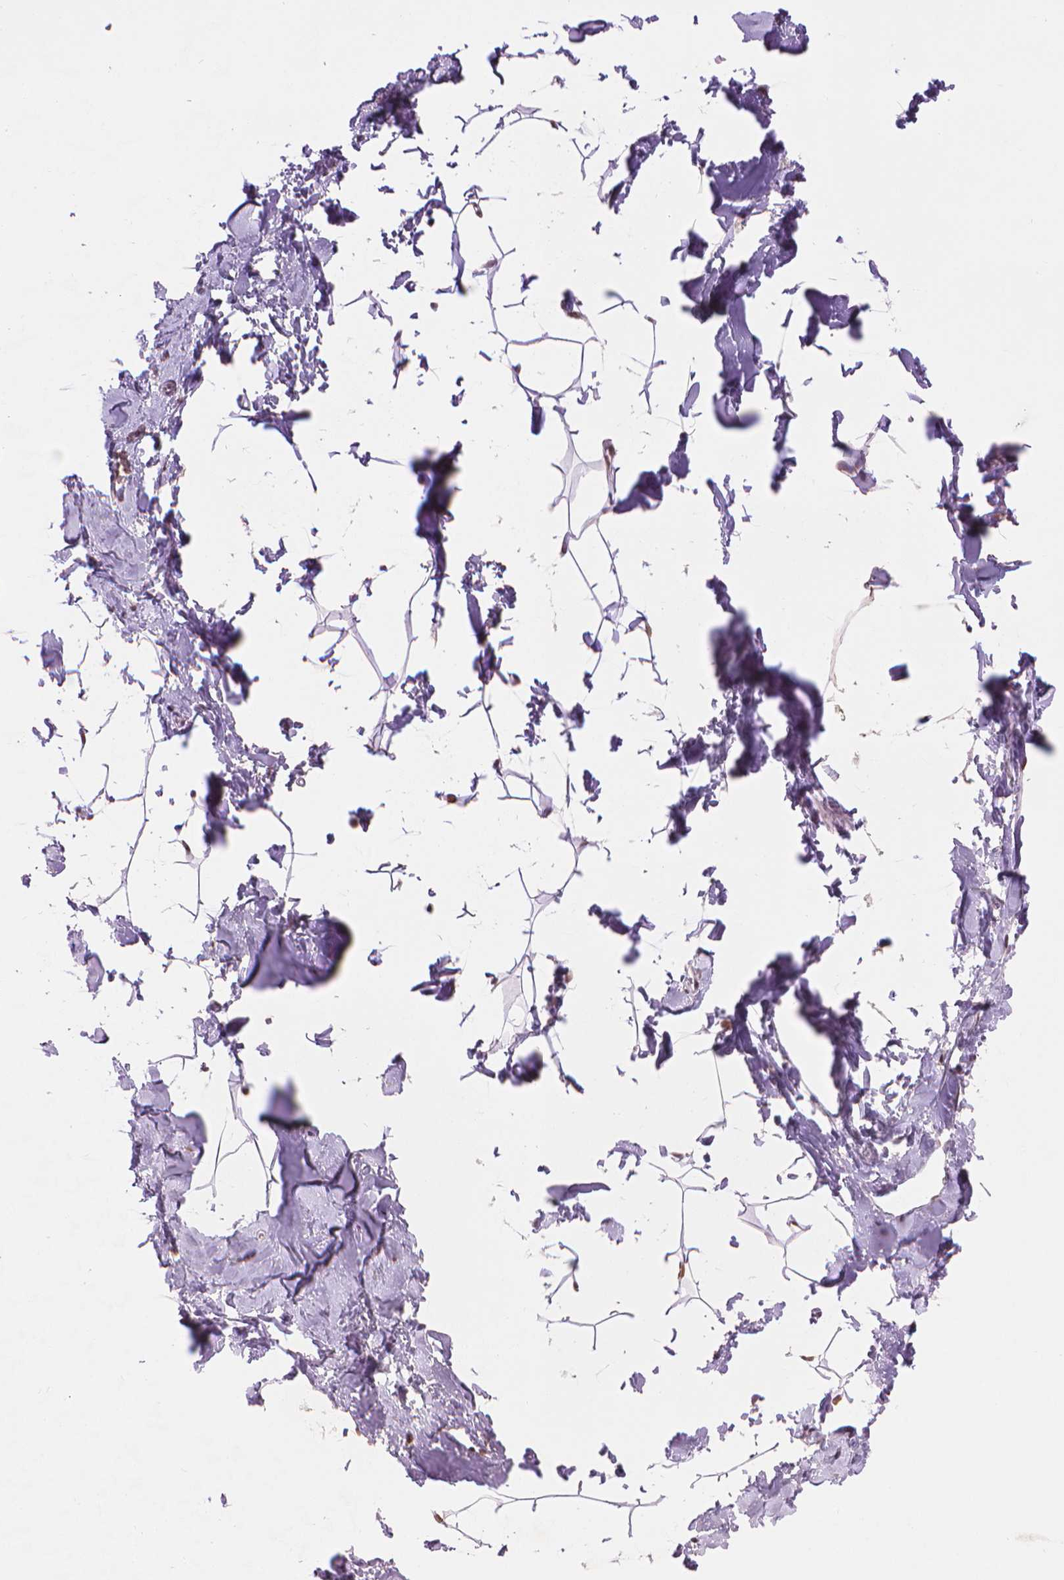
{"staining": {"intensity": "moderate", "quantity": "<25%", "location": "nuclear"}, "tissue": "breast", "cell_type": "Adipocytes", "image_type": "normal", "snomed": [{"axis": "morphology", "description": "Normal tissue, NOS"}, {"axis": "topography", "description": "Breast"}], "caption": "Immunohistochemical staining of benign breast reveals low levels of moderate nuclear positivity in about <25% of adipocytes. (IHC, brightfield microscopy, high magnification).", "gene": "RPA4", "patient": {"sex": "female", "age": 32}}